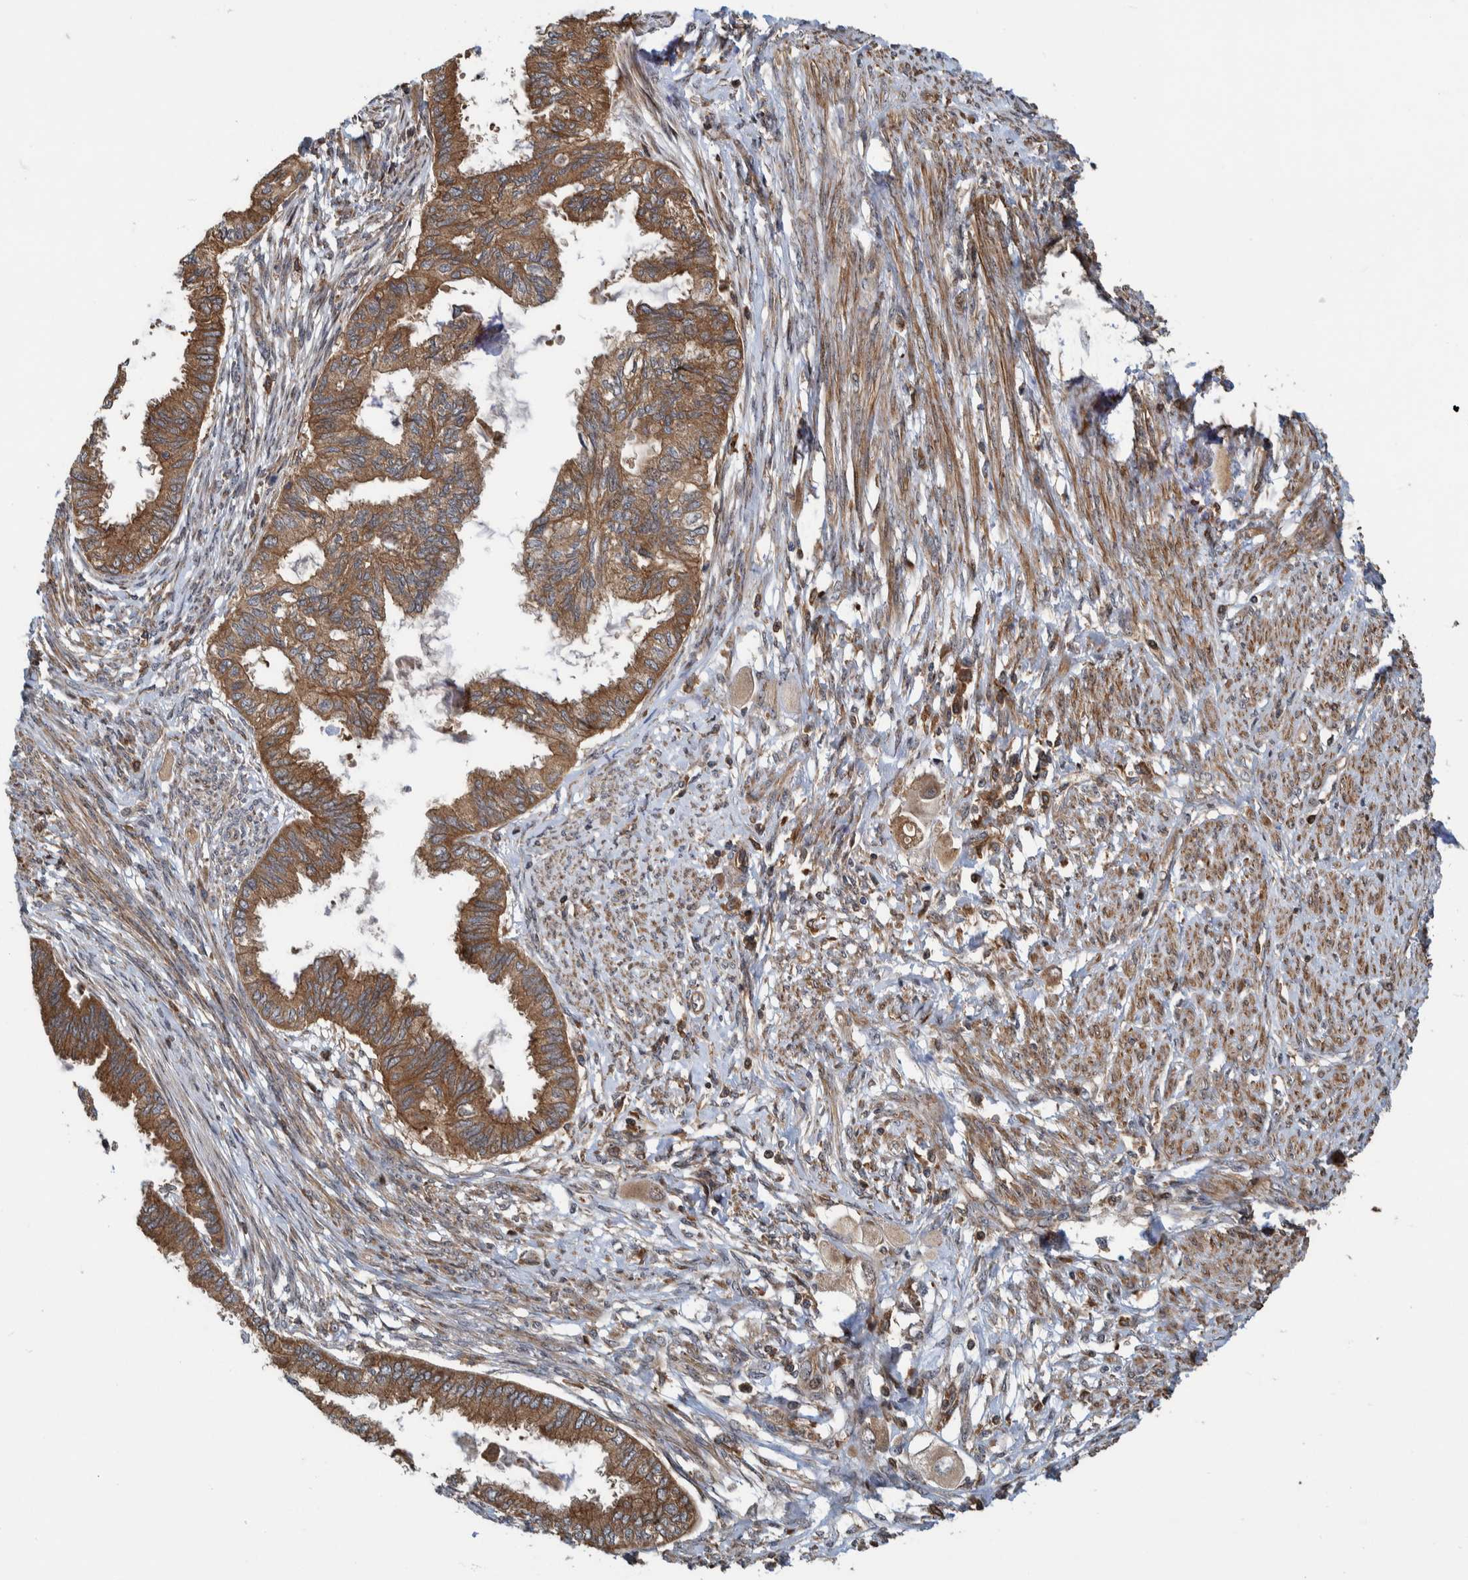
{"staining": {"intensity": "moderate", "quantity": ">75%", "location": "cytoplasmic/membranous"}, "tissue": "cervical cancer", "cell_type": "Tumor cells", "image_type": "cancer", "snomed": [{"axis": "morphology", "description": "Normal tissue, NOS"}, {"axis": "morphology", "description": "Adenocarcinoma, NOS"}, {"axis": "topography", "description": "Cervix"}, {"axis": "topography", "description": "Endometrium"}], "caption": "Immunohistochemical staining of human cervical cancer shows medium levels of moderate cytoplasmic/membranous protein expression in about >75% of tumor cells. The staining was performed using DAB (3,3'-diaminobenzidine) to visualize the protein expression in brown, while the nuclei were stained in blue with hematoxylin (Magnification: 20x).", "gene": "CCDC57", "patient": {"sex": "female", "age": 86}}